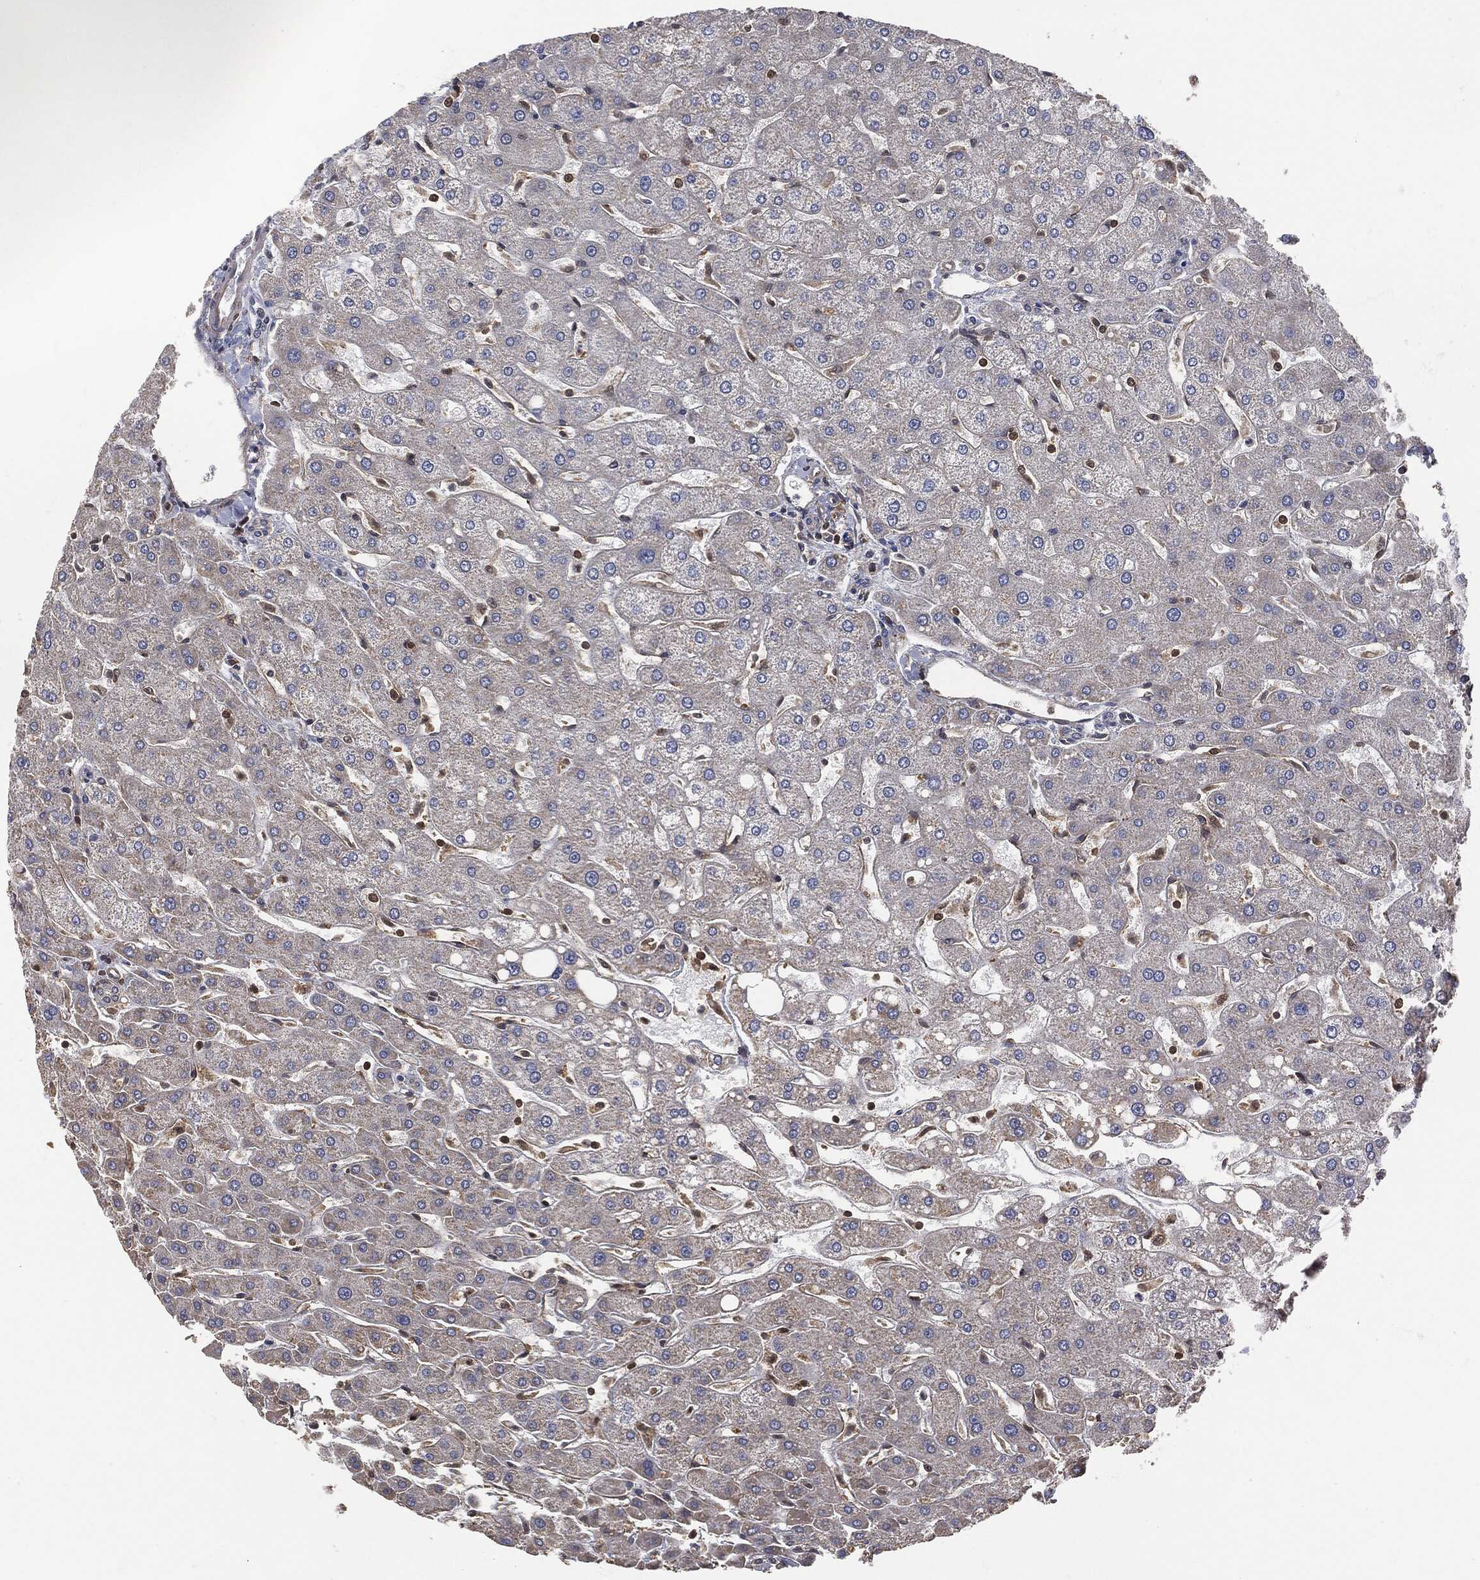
{"staining": {"intensity": "negative", "quantity": "none", "location": "none"}, "tissue": "liver", "cell_type": "Cholangiocytes", "image_type": "normal", "snomed": [{"axis": "morphology", "description": "Normal tissue, NOS"}, {"axis": "topography", "description": "Liver"}], "caption": "A high-resolution image shows immunohistochemistry (IHC) staining of normal liver, which reveals no significant positivity in cholangiocytes.", "gene": "PSMB10", "patient": {"sex": "male", "age": 67}}